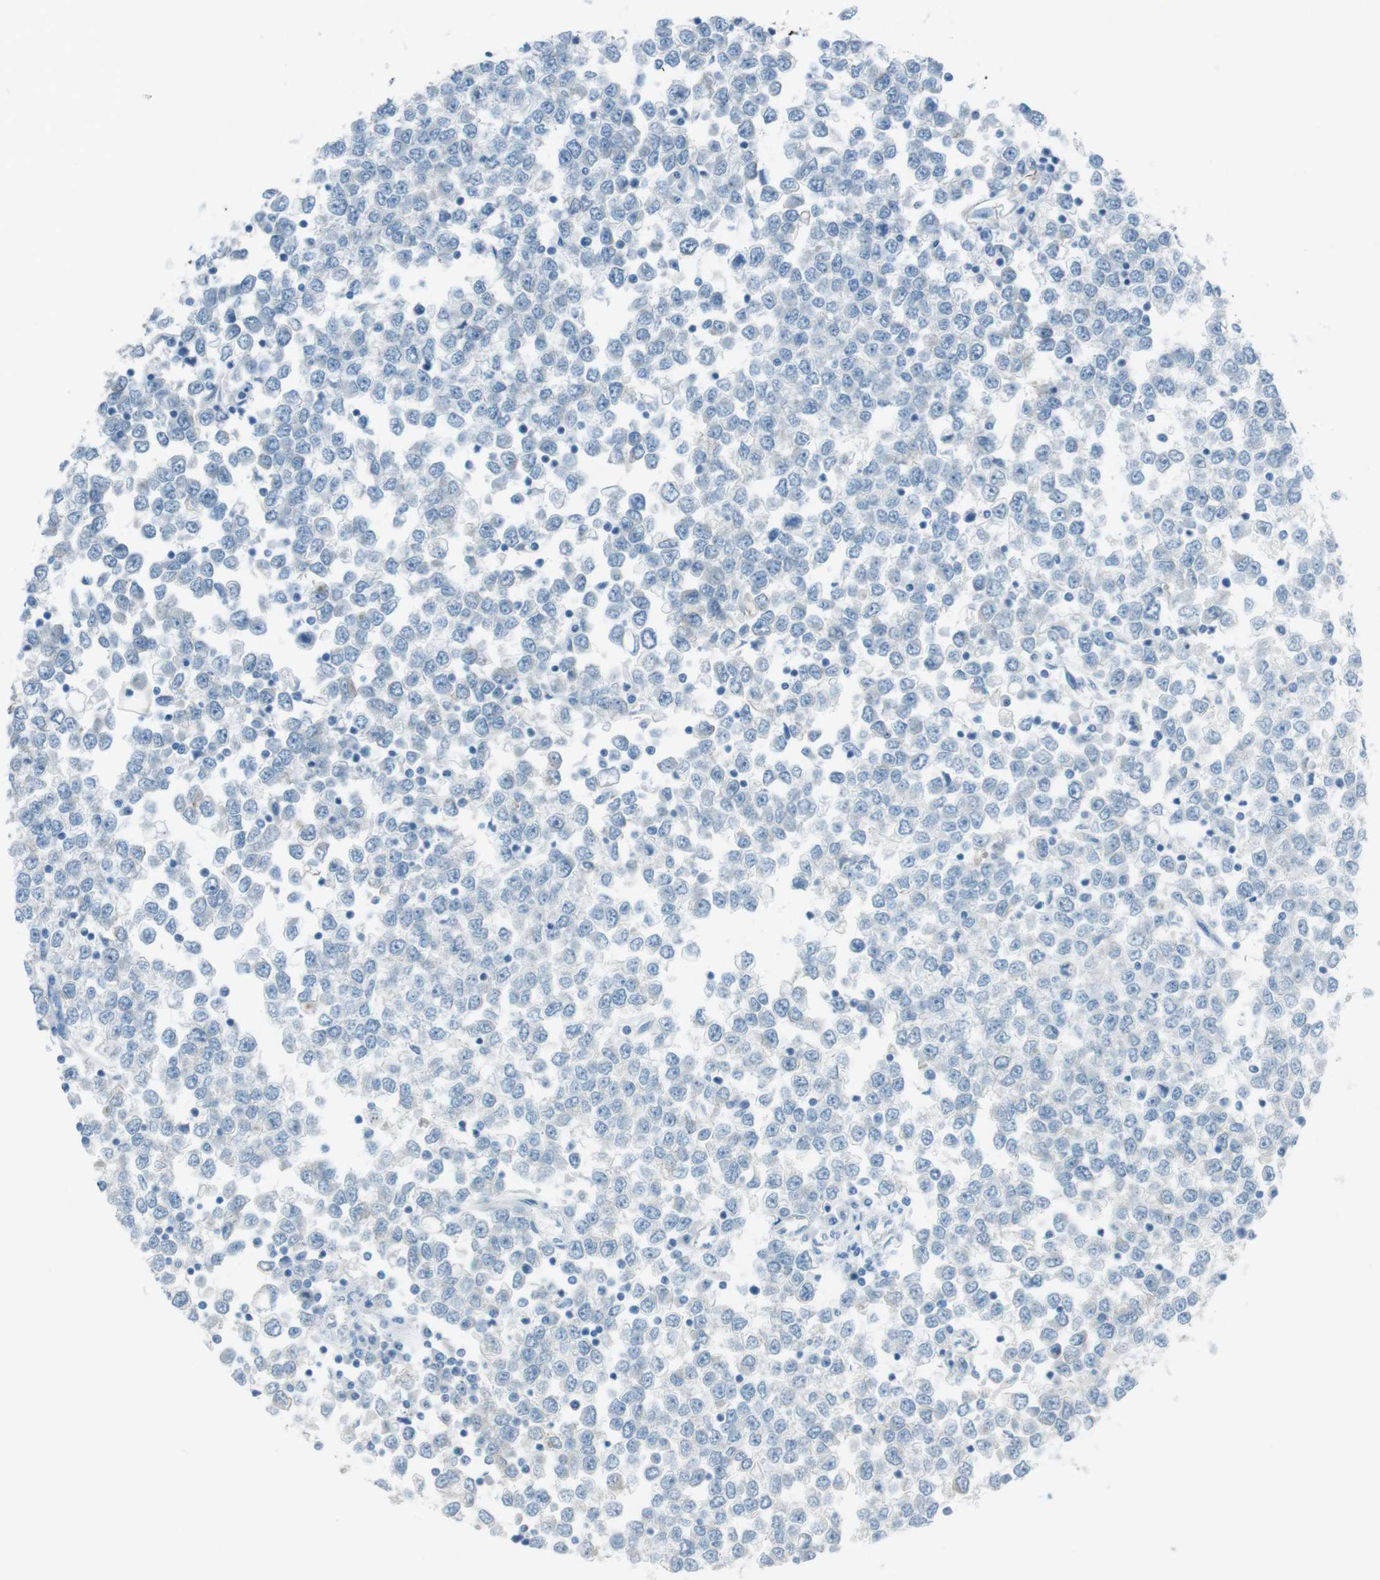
{"staining": {"intensity": "negative", "quantity": "none", "location": "none"}, "tissue": "testis cancer", "cell_type": "Tumor cells", "image_type": "cancer", "snomed": [{"axis": "morphology", "description": "Seminoma, NOS"}, {"axis": "topography", "description": "Testis"}], "caption": "A histopathology image of human testis cancer (seminoma) is negative for staining in tumor cells.", "gene": "TUBB2A", "patient": {"sex": "male", "age": 65}}